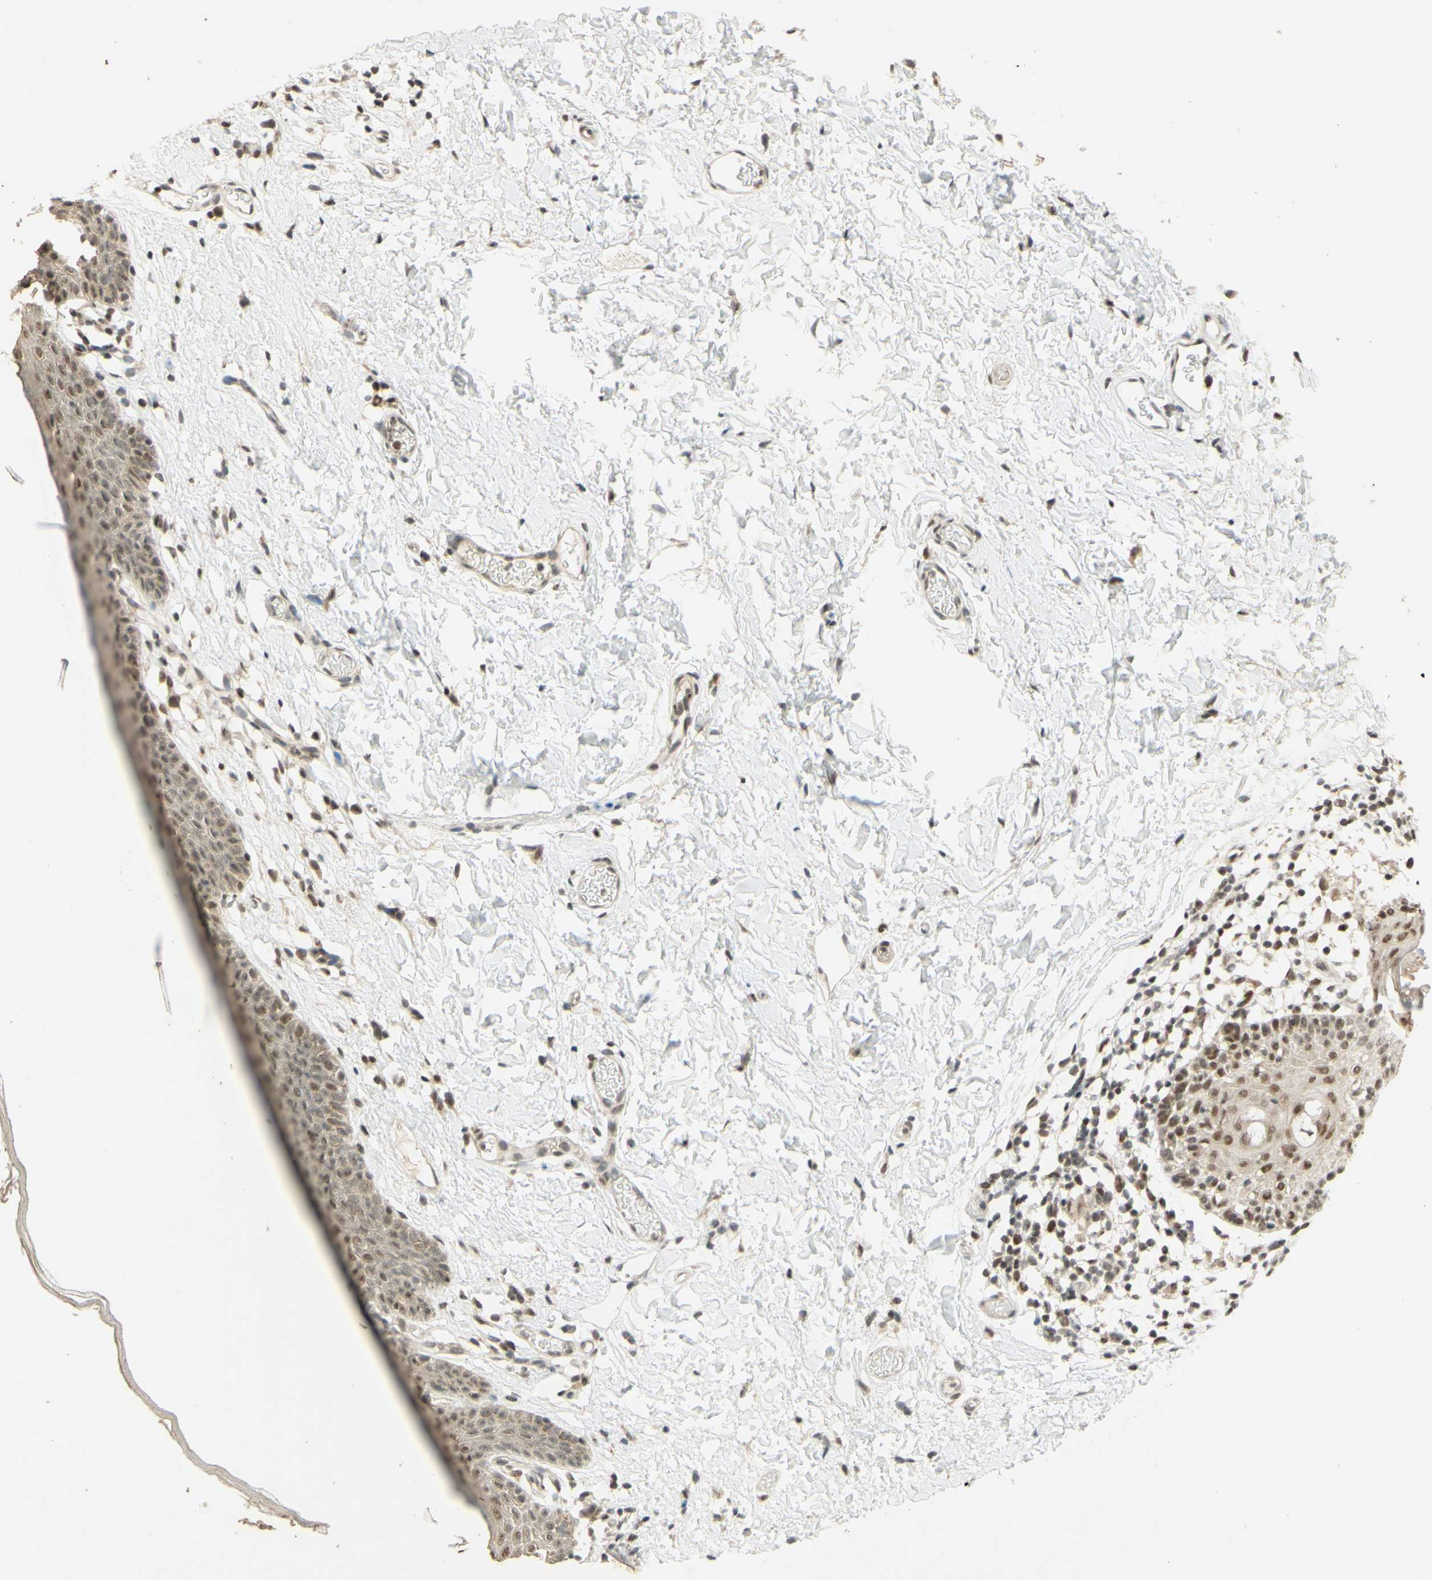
{"staining": {"intensity": "moderate", "quantity": ">75%", "location": "nuclear"}, "tissue": "skin", "cell_type": "Epidermal cells", "image_type": "normal", "snomed": [{"axis": "morphology", "description": "Normal tissue, NOS"}, {"axis": "topography", "description": "Adipose tissue"}, {"axis": "topography", "description": "Vascular tissue"}, {"axis": "topography", "description": "Anal"}, {"axis": "topography", "description": "Peripheral nerve tissue"}], "caption": "Immunohistochemical staining of unremarkable human skin shows moderate nuclear protein expression in about >75% of epidermal cells. Immunohistochemistry (ihc) stains the protein in brown and the nuclei are stained blue.", "gene": "SMARCB1", "patient": {"sex": "female", "age": 54}}